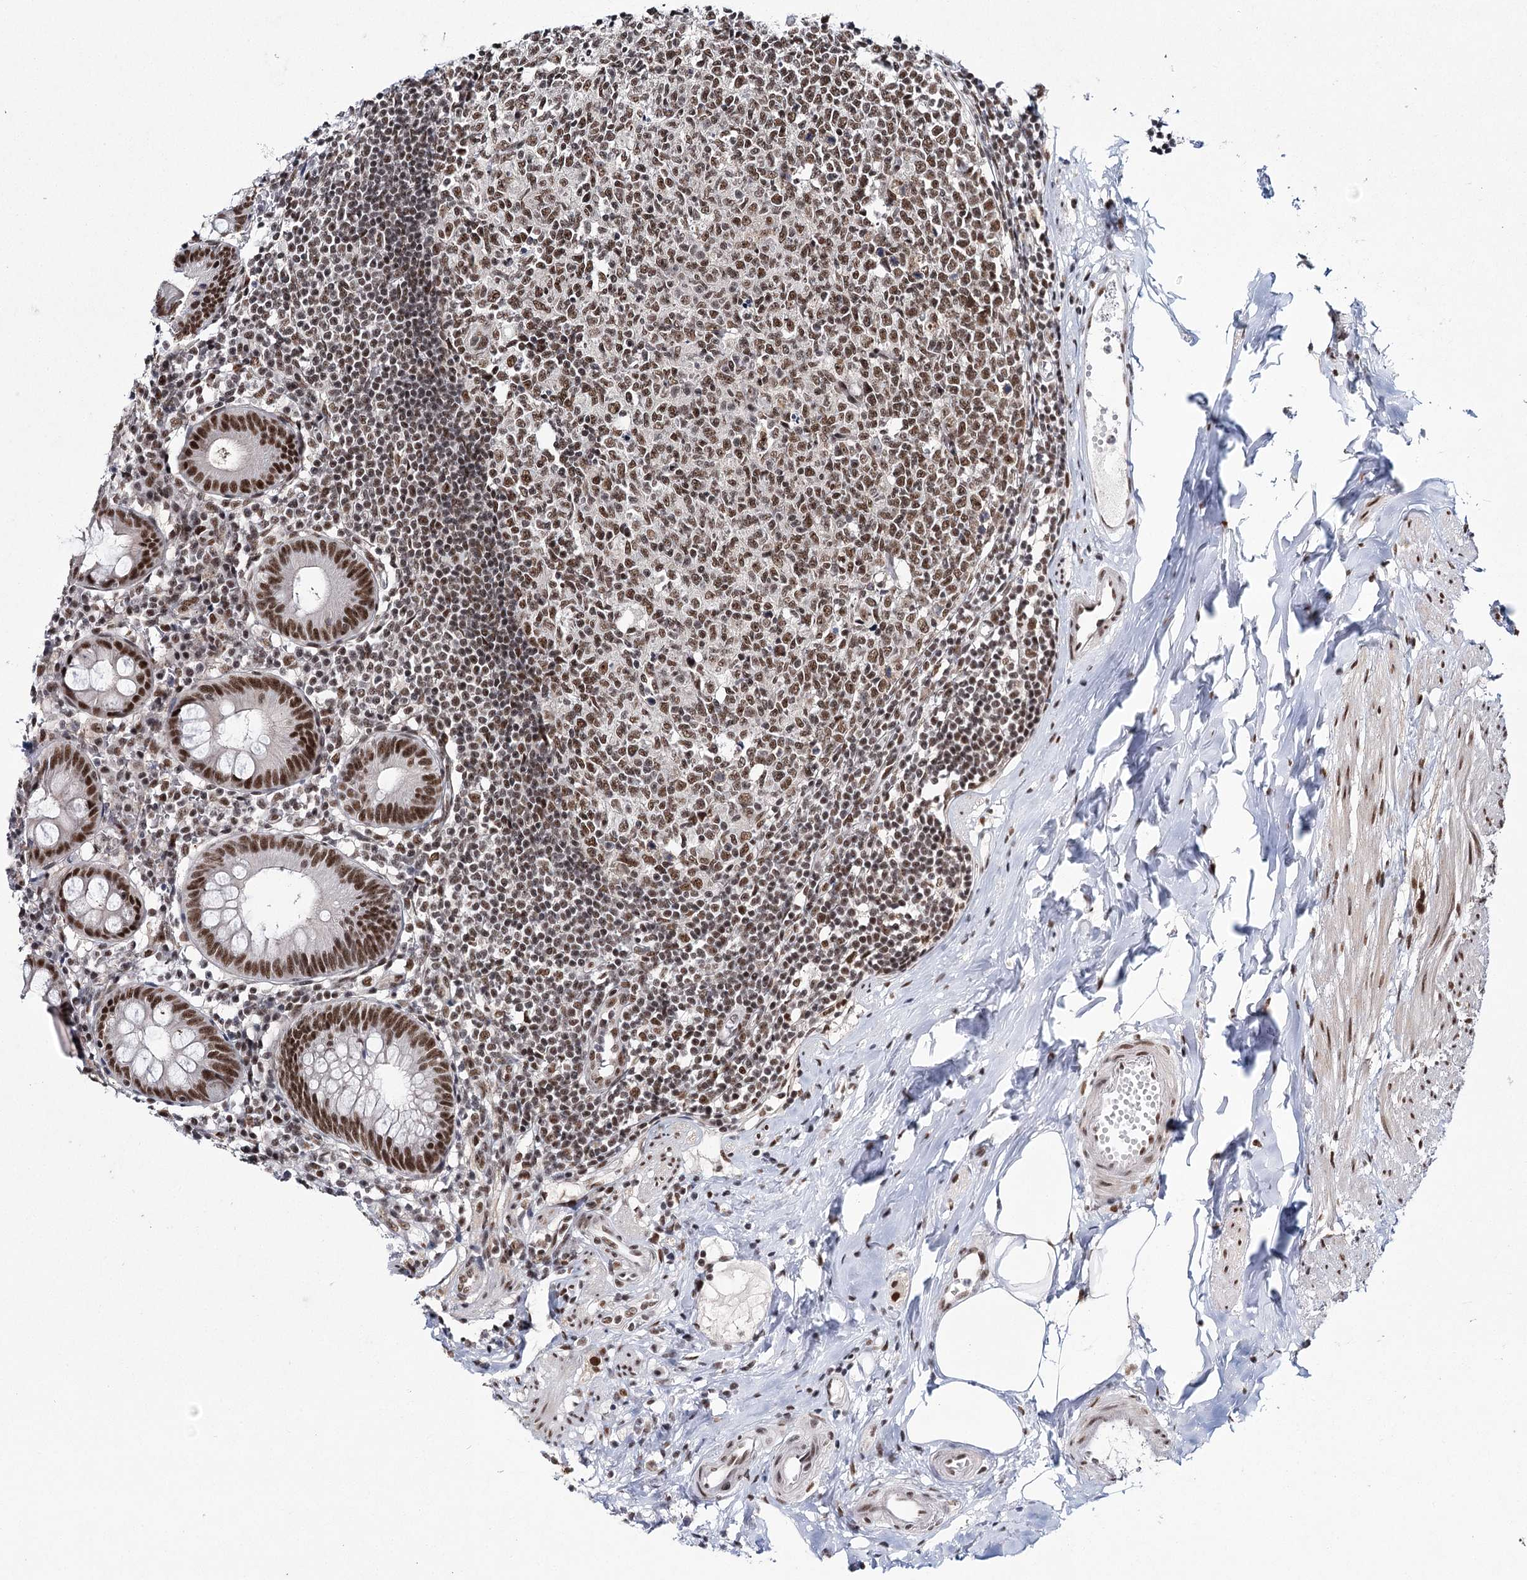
{"staining": {"intensity": "strong", "quantity": ">75%", "location": "nuclear"}, "tissue": "appendix", "cell_type": "Glandular cells", "image_type": "normal", "snomed": [{"axis": "morphology", "description": "Normal tissue, NOS"}, {"axis": "topography", "description": "Appendix"}], "caption": "Appendix was stained to show a protein in brown. There is high levels of strong nuclear expression in about >75% of glandular cells. Nuclei are stained in blue.", "gene": "SCAF8", "patient": {"sex": "female", "age": 54}}